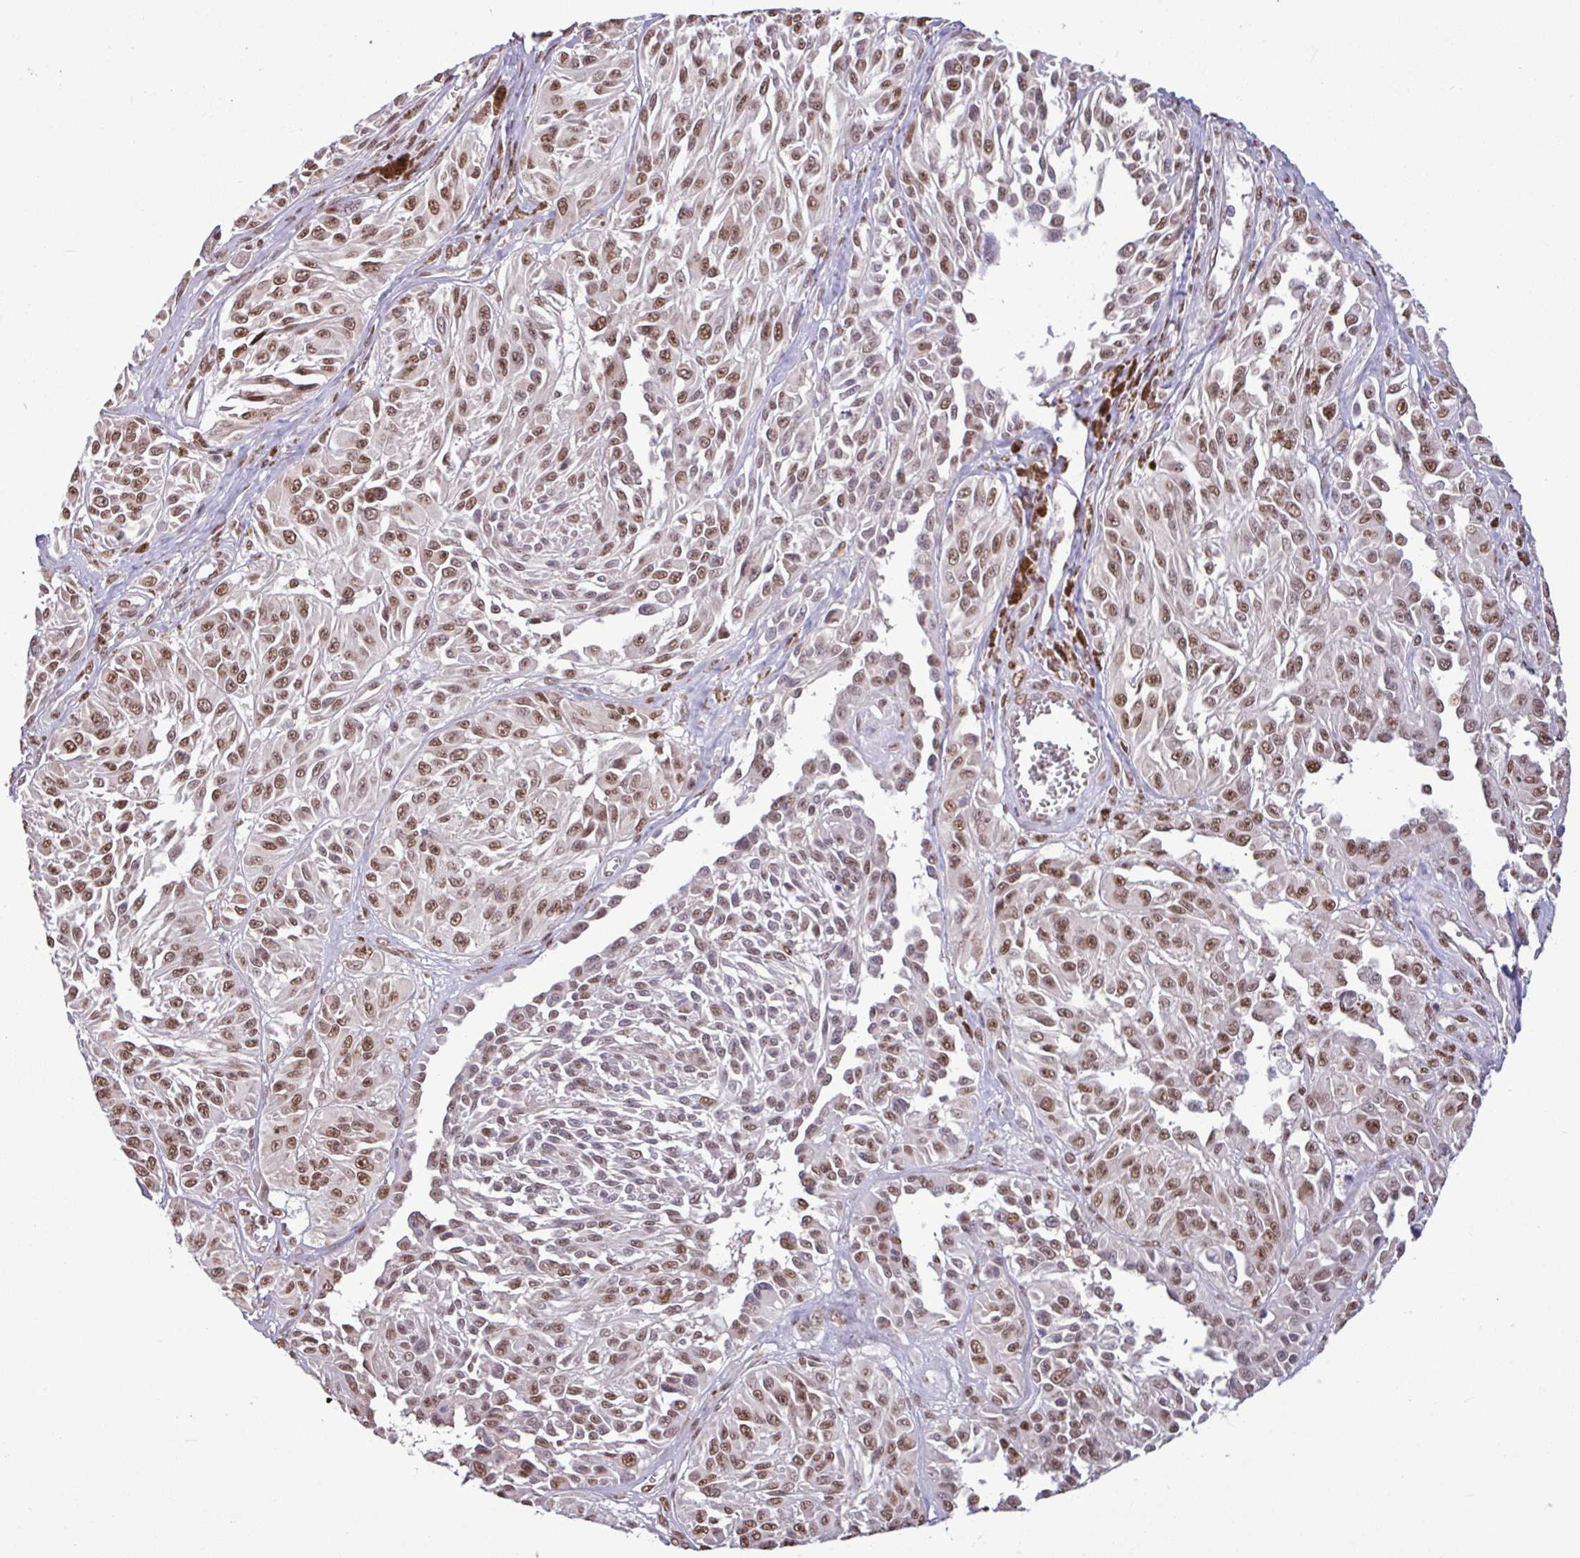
{"staining": {"intensity": "moderate", "quantity": ">75%", "location": "nuclear"}, "tissue": "melanoma", "cell_type": "Tumor cells", "image_type": "cancer", "snomed": [{"axis": "morphology", "description": "Malignant melanoma, NOS"}, {"axis": "topography", "description": "Skin"}], "caption": "Moderate nuclear expression is identified in about >75% of tumor cells in melanoma.", "gene": "TDG", "patient": {"sex": "male", "age": 94}}